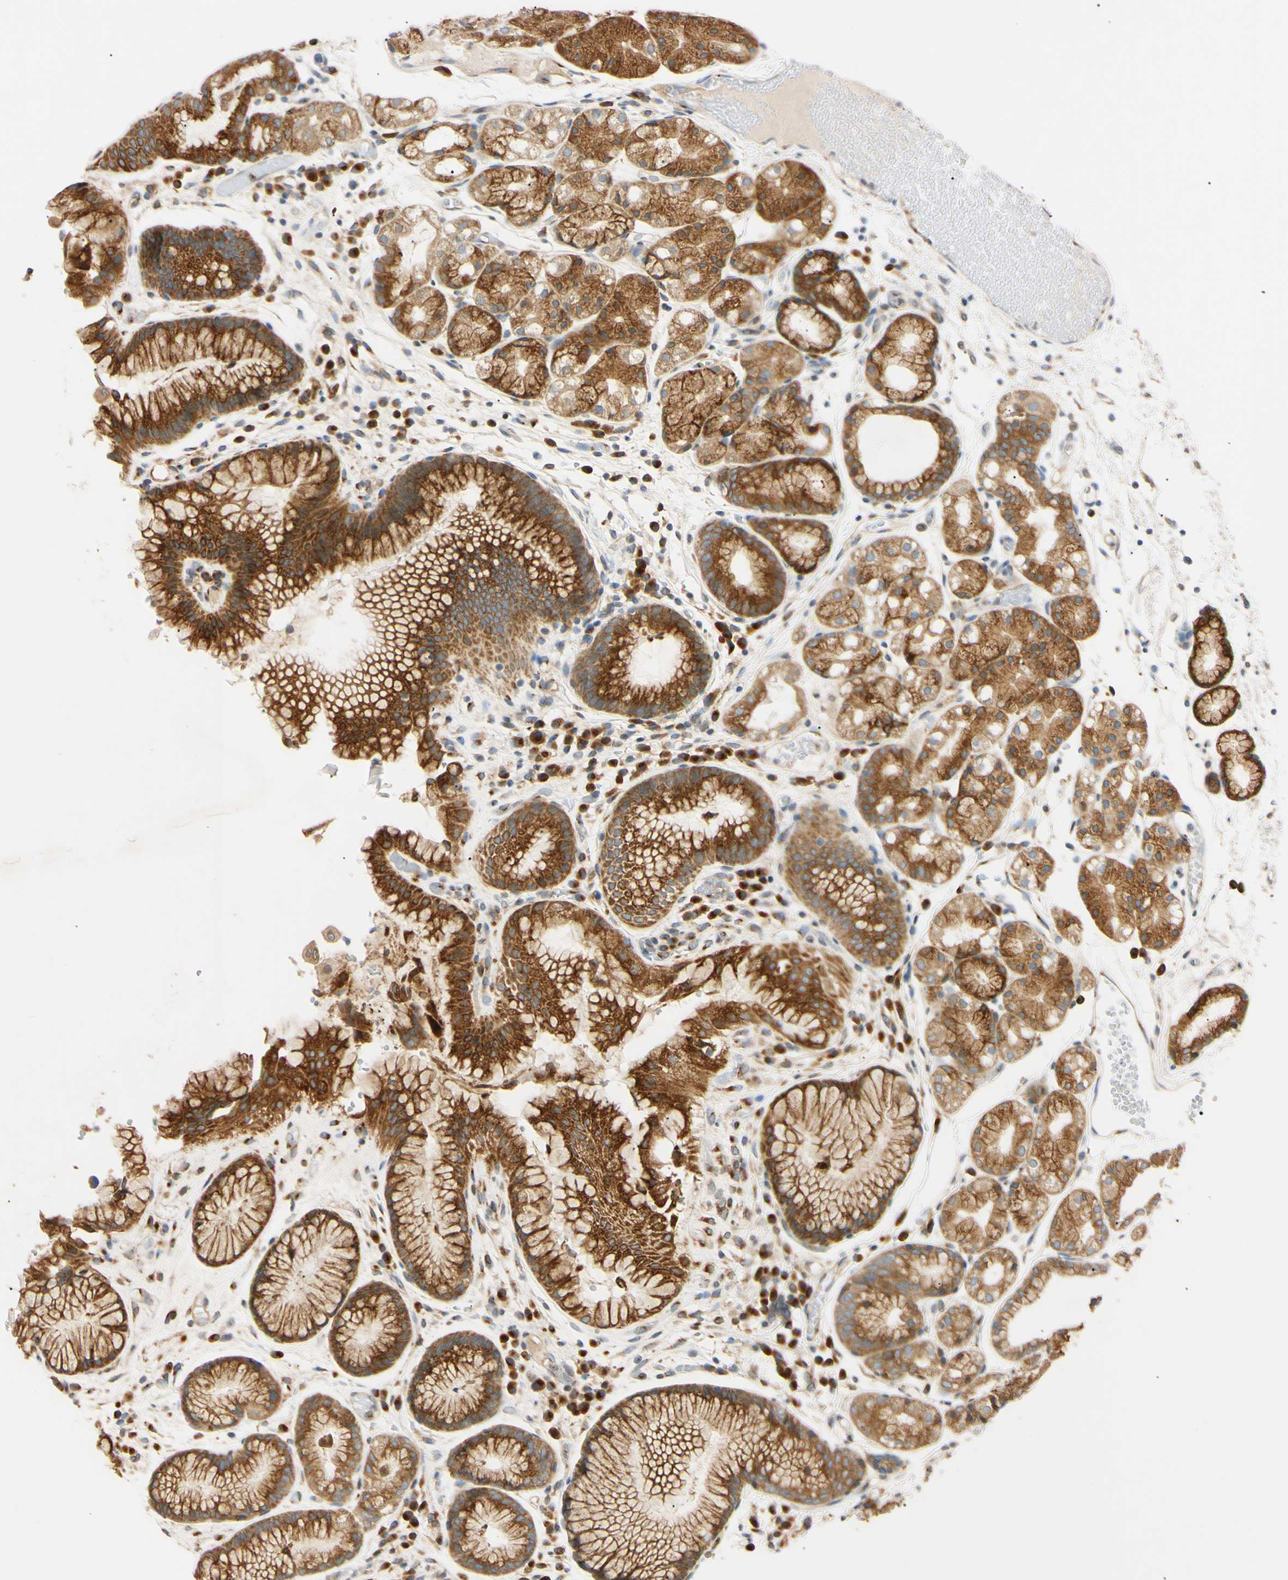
{"staining": {"intensity": "strong", "quantity": ">75%", "location": "cytoplasmic/membranous"}, "tissue": "stomach", "cell_type": "Glandular cells", "image_type": "normal", "snomed": [{"axis": "morphology", "description": "Normal tissue, NOS"}, {"axis": "topography", "description": "Stomach, upper"}], "caption": "Immunohistochemistry (IHC) histopathology image of normal stomach: stomach stained using immunohistochemistry exhibits high levels of strong protein expression localized specifically in the cytoplasmic/membranous of glandular cells, appearing as a cytoplasmic/membranous brown color.", "gene": "IER3IP1", "patient": {"sex": "male", "age": 72}}